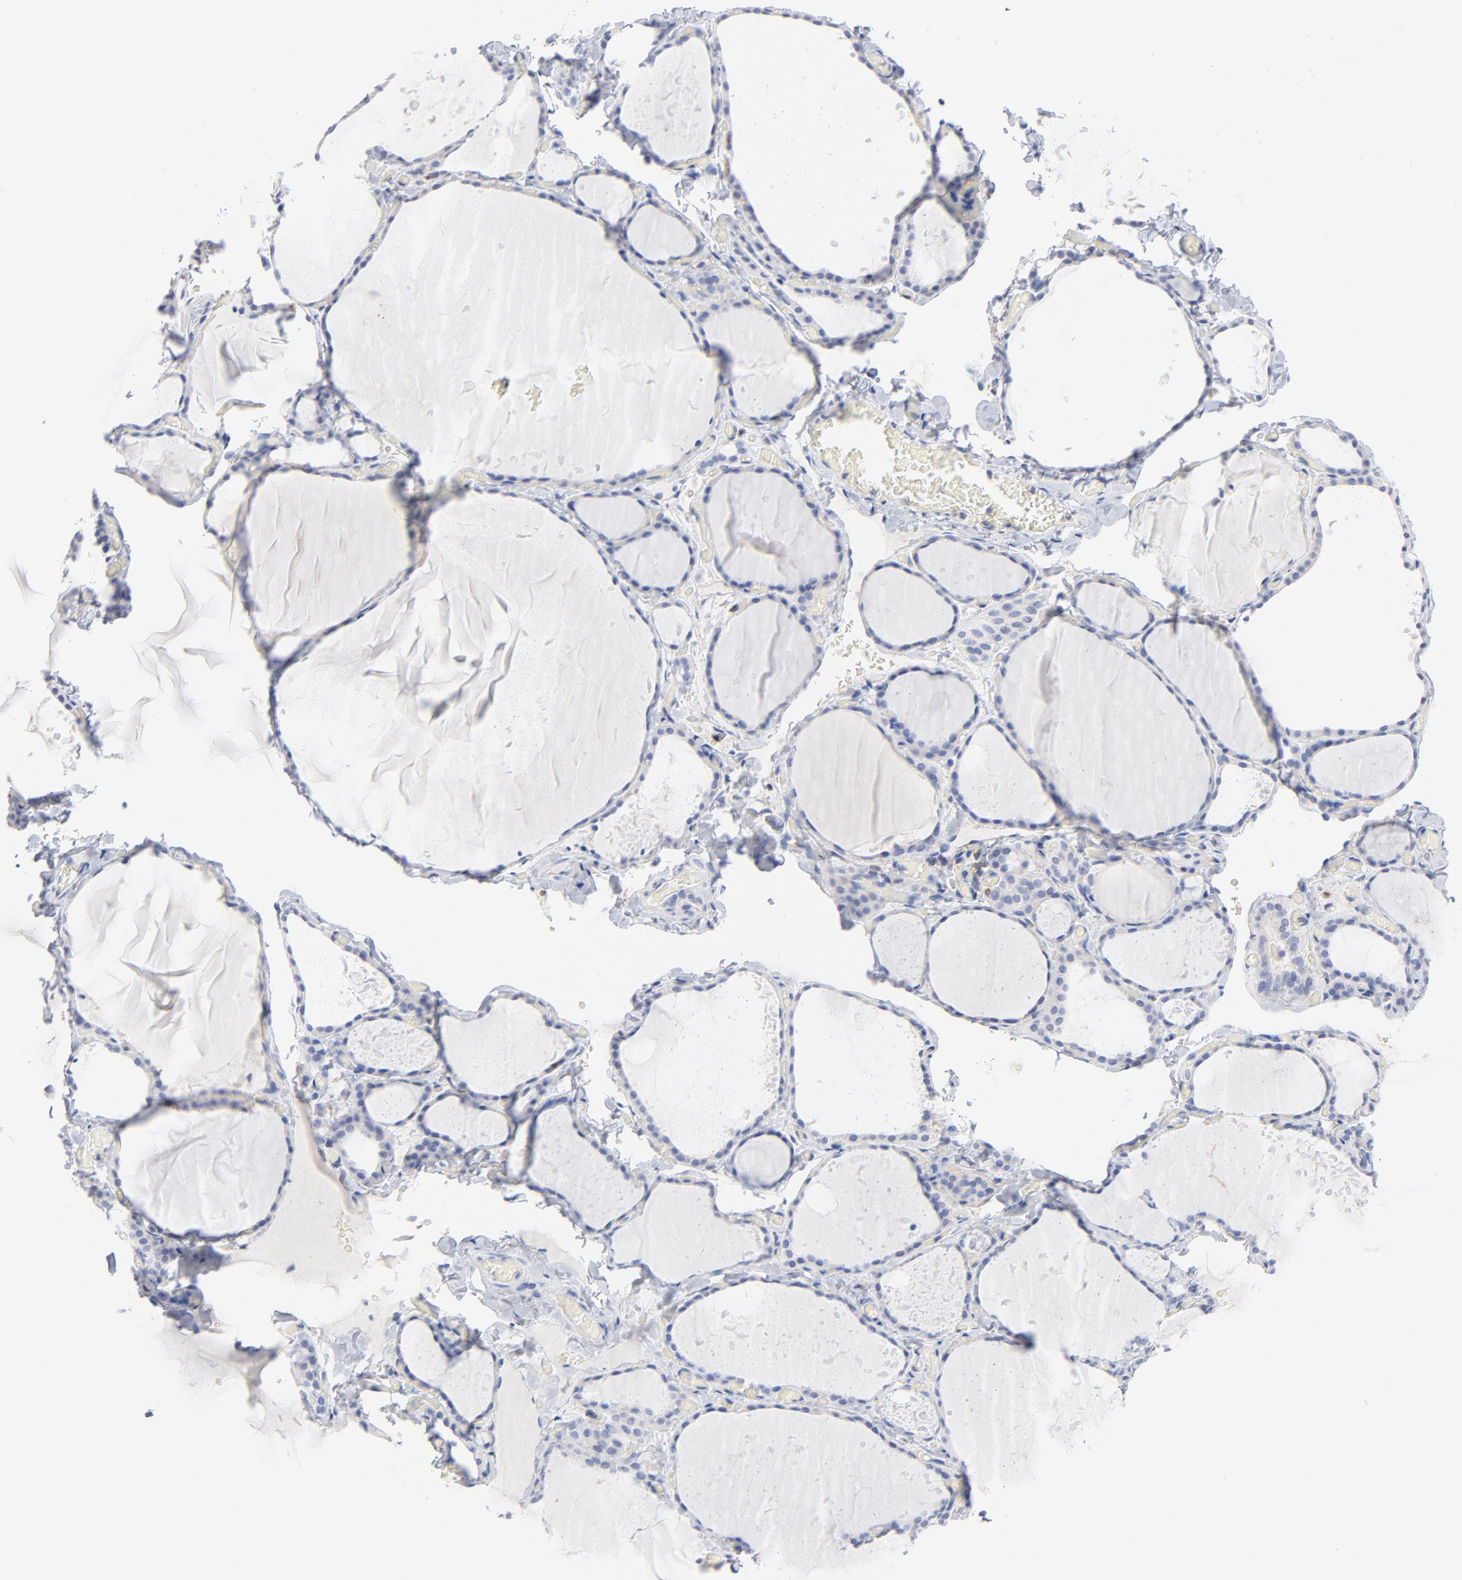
{"staining": {"intensity": "negative", "quantity": "none", "location": "none"}, "tissue": "thyroid gland", "cell_type": "Glandular cells", "image_type": "normal", "snomed": [{"axis": "morphology", "description": "Normal tissue, NOS"}, {"axis": "topography", "description": "Thyroid gland"}], "caption": "Glandular cells show no significant protein expression in normal thyroid gland. The staining is performed using DAB brown chromogen with nuclei counter-stained in using hematoxylin.", "gene": "SEPTIN11", "patient": {"sex": "female", "age": 22}}